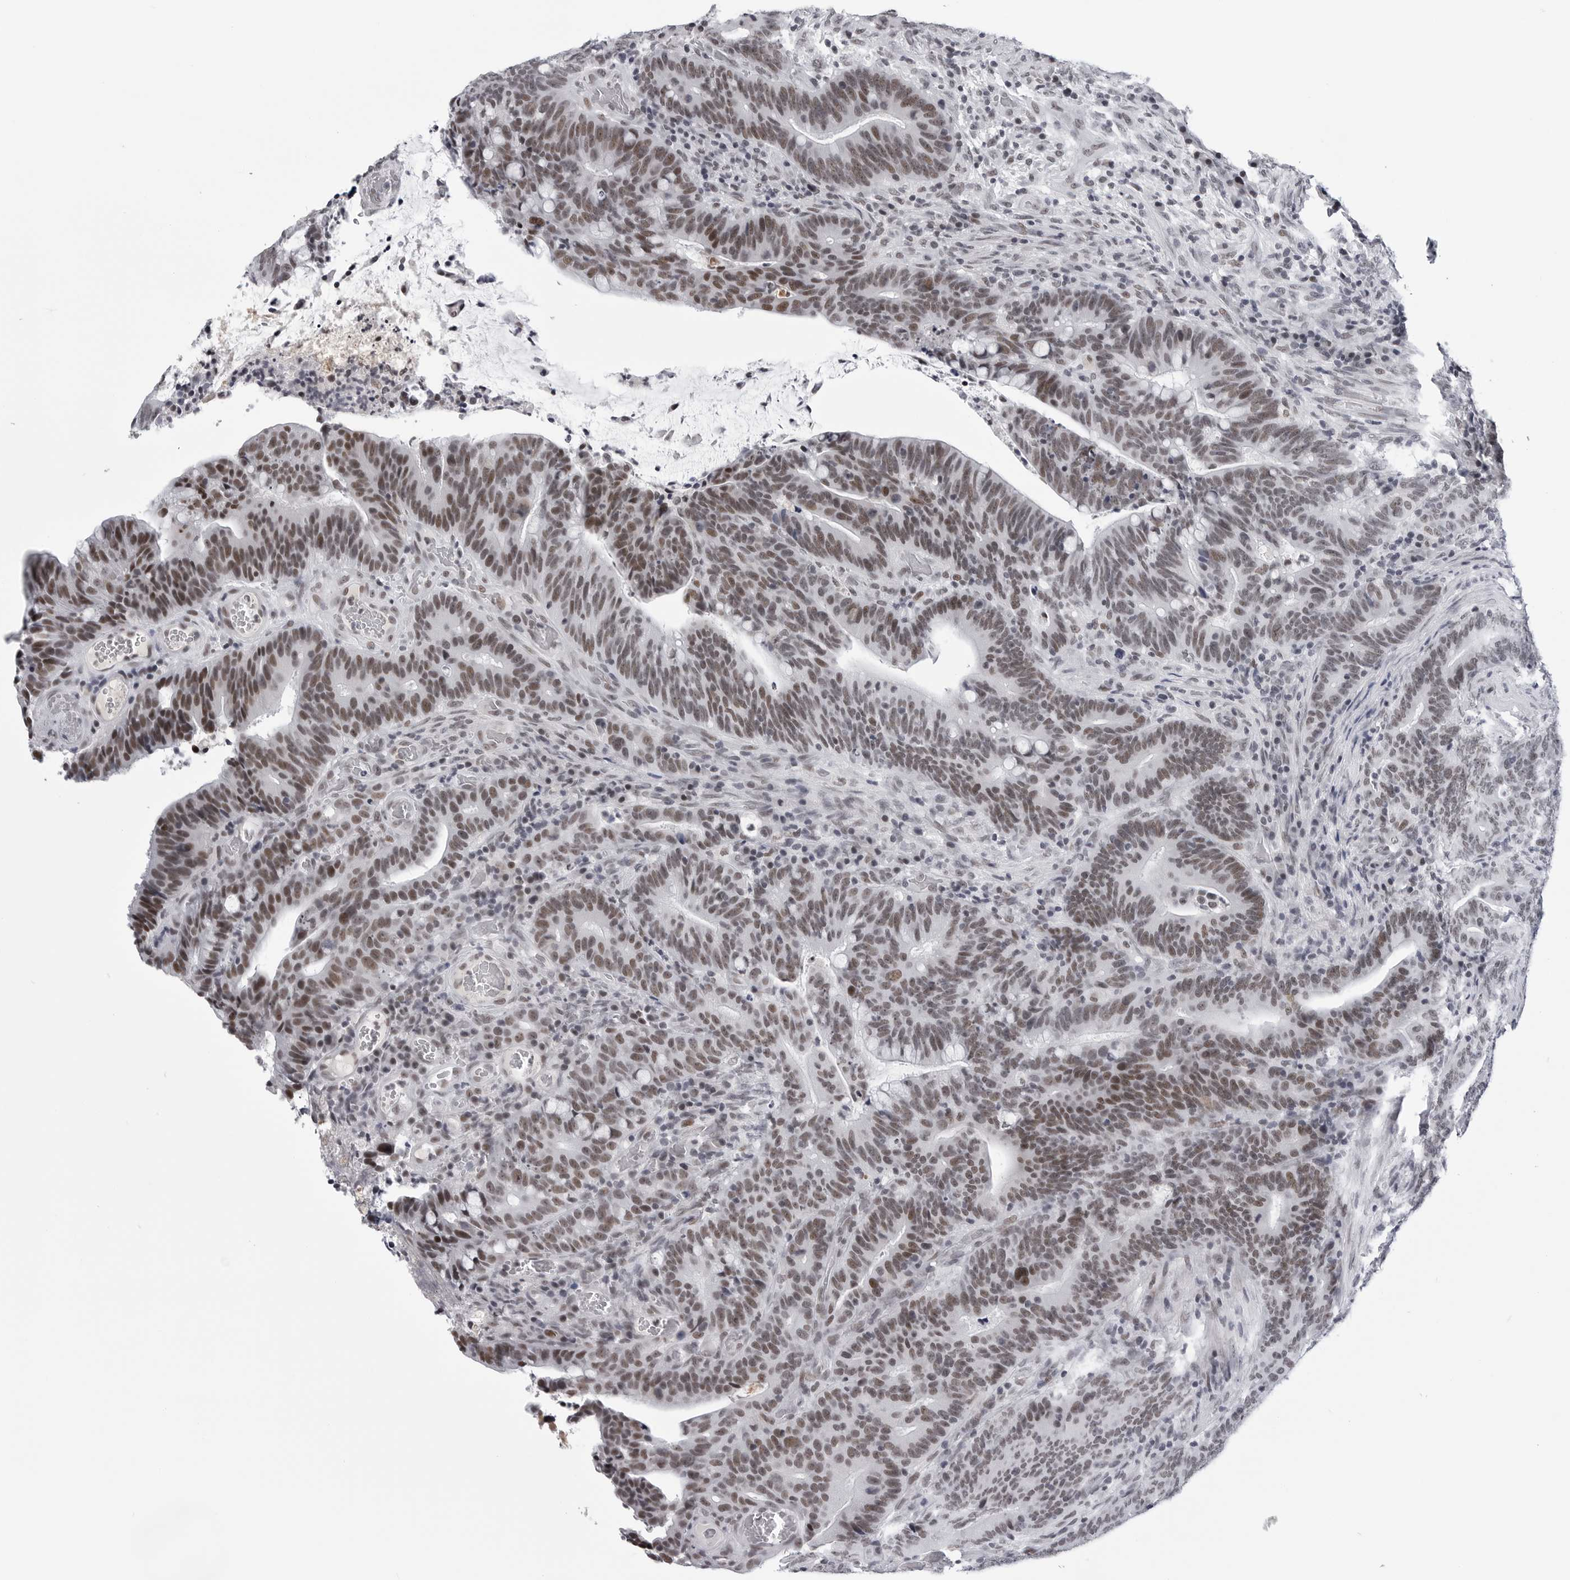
{"staining": {"intensity": "moderate", "quantity": ">75%", "location": "nuclear"}, "tissue": "colorectal cancer", "cell_type": "Tumor cells", "image_type": "cancer", "snomed": [{"axis": "morphology", "description": "Adenocarcinoma, NOS"}, {"axis": "topography", "description": "Colon"}], "caption": "DAB immunohistochemical staining of colorectal cancer (adenocarcinoma) reveals moderate nuclear protein positivity in about >75% of tumor cells. The protein is stained brown, and the nuclei are stained in blue (DAB (3,3'-diaminobenzidine) IHC with brightfield microscopy, high magnification).", "gene": "SF3B4", "patient": {"sex": "female", "age": 66}}